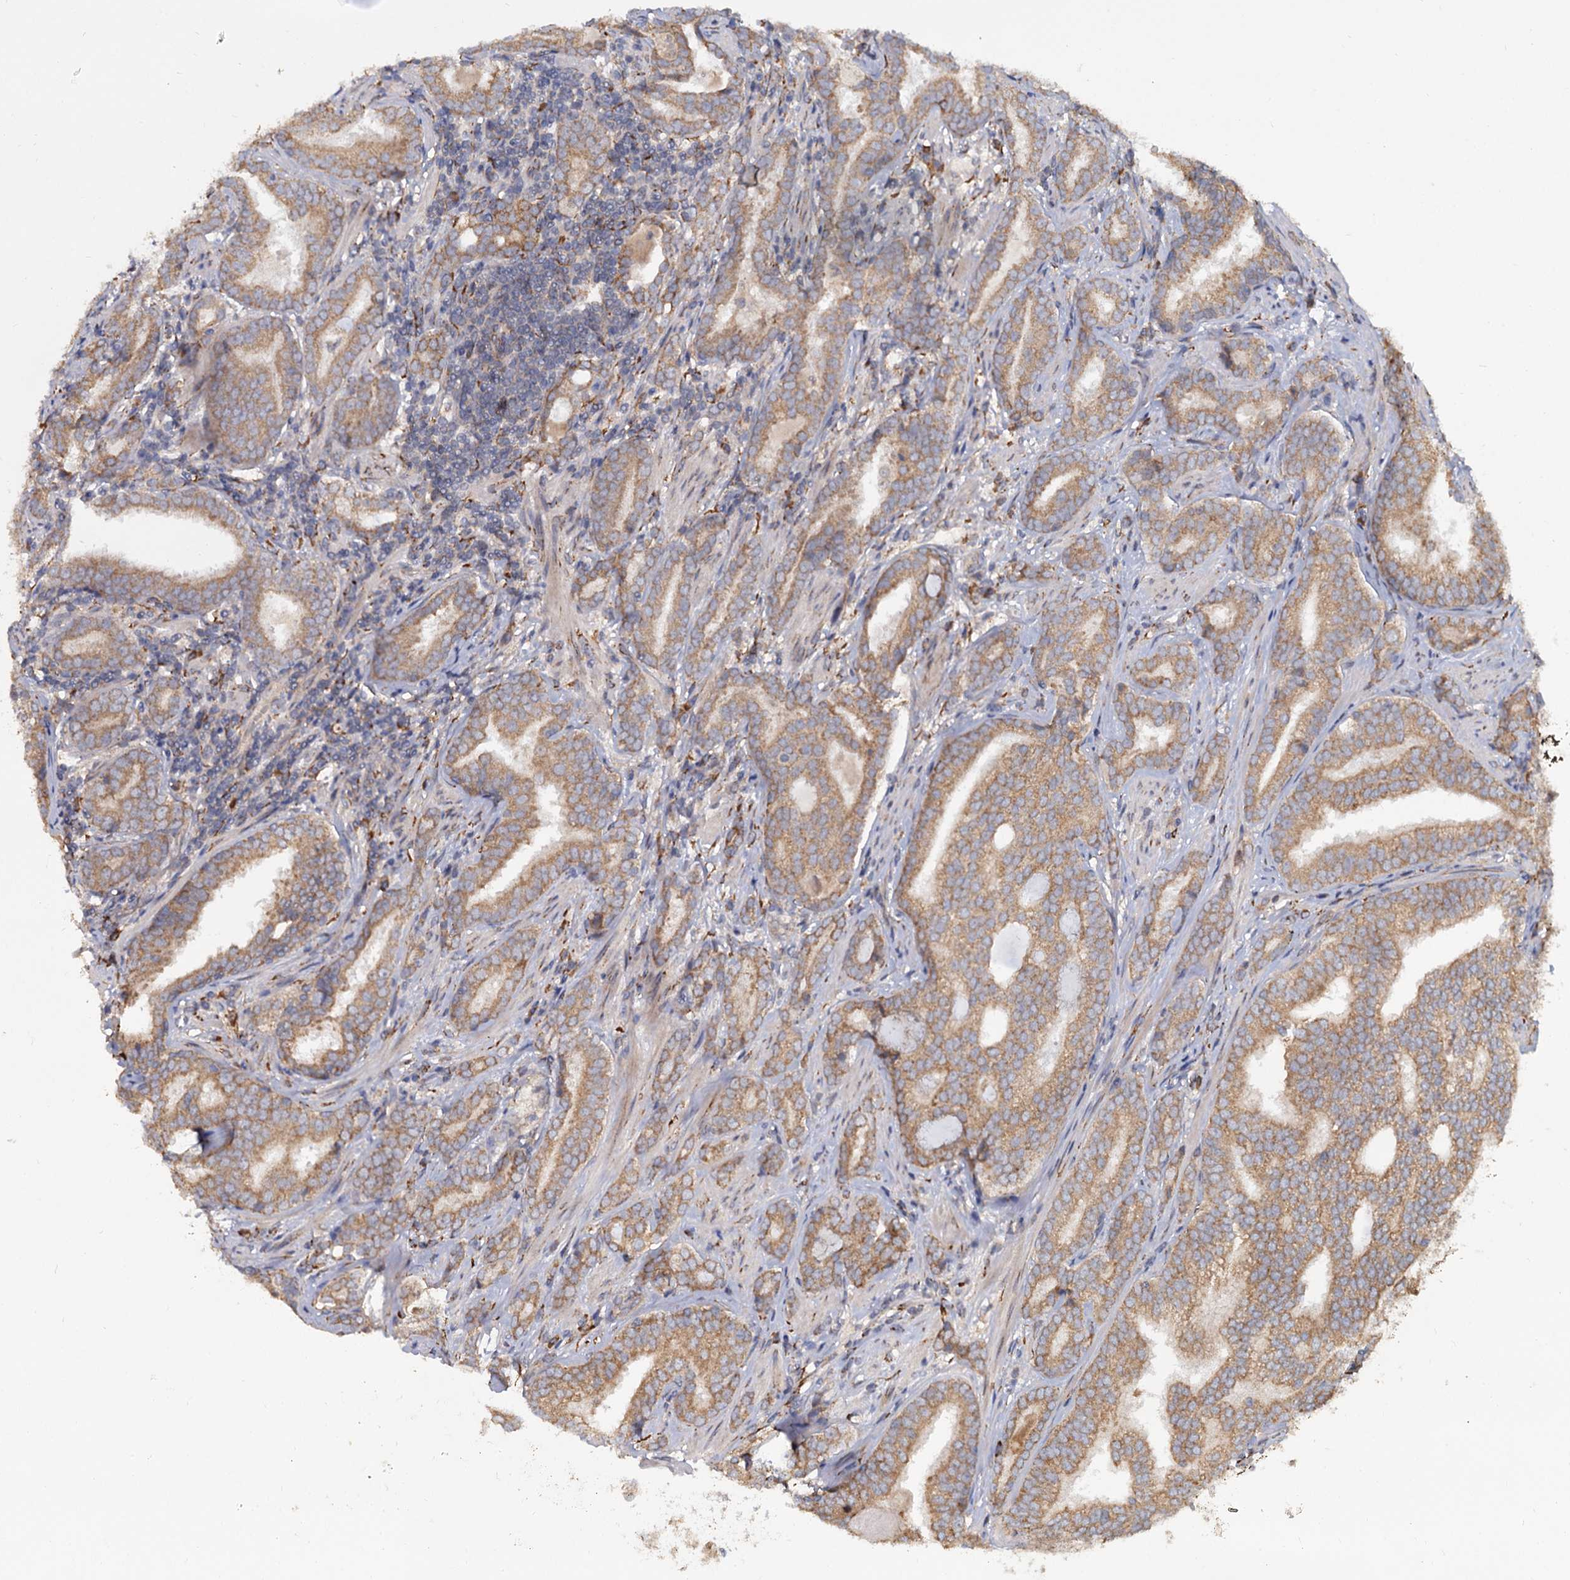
{"staining": {"intensity": "moderate", "quantity": ">75%", "location": "cytoplasmic/membranous"}, "tissue": "prostate cancer", "cell_type": "Tumor cells", "image_type": "cancer", "snomed": [{"axis": "morphology", "description": "Adenocarcinoma, High grade"}, {"axis": "topography", "description": "Prostate"}], "caption": "Immunohistochemistry of prostate adenocarcinoma (high-grade) demonstrates medium levels of moderate cytoplasmic/membranous positivity in about >75% of tumor cells.", "gene": "LRRC51", "patient": {"sex": "male", "age": 63}}